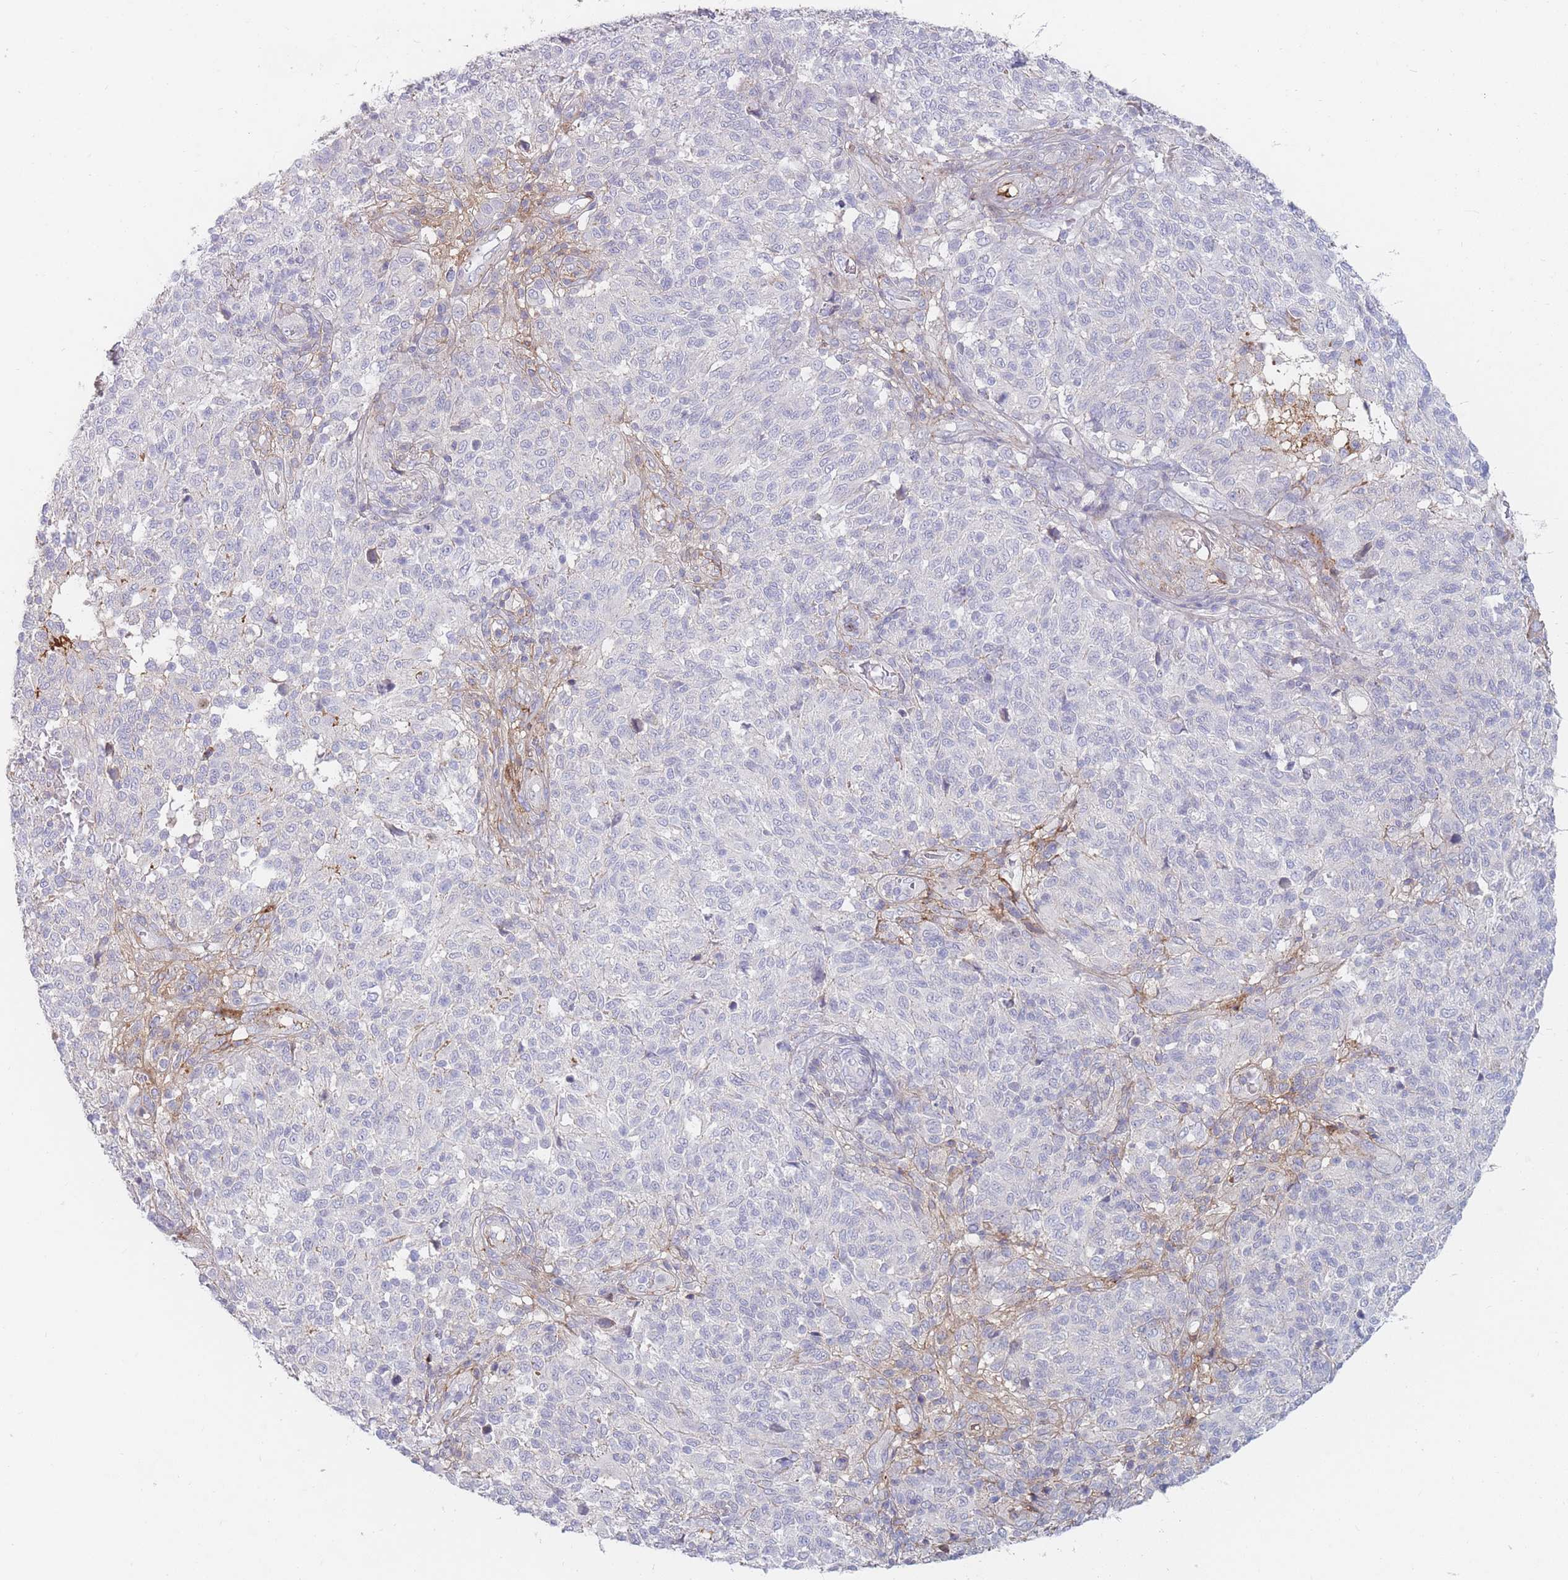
{"staining": {"intensity": "negative", "quantity": "none", "location": "none"}, "tissue": "melanoma", "cell_type": "Tumor cells", "image_type": "cancer", "snomed": [{"axis": "morphology", "description": "Malignant melanoma, NOS"}, {"axis": "topography", "description": "Skin"}], "caption": "Immunohistochemistry (IHC) photomicrograph of neoplastic tissue: human melanoma stained with DAB (3,3'-diaminobenzidine) reveals no significant protein expression in tumor cells.", "gene": "PRG4", "patient": {"sex": "male", "age": 66}}